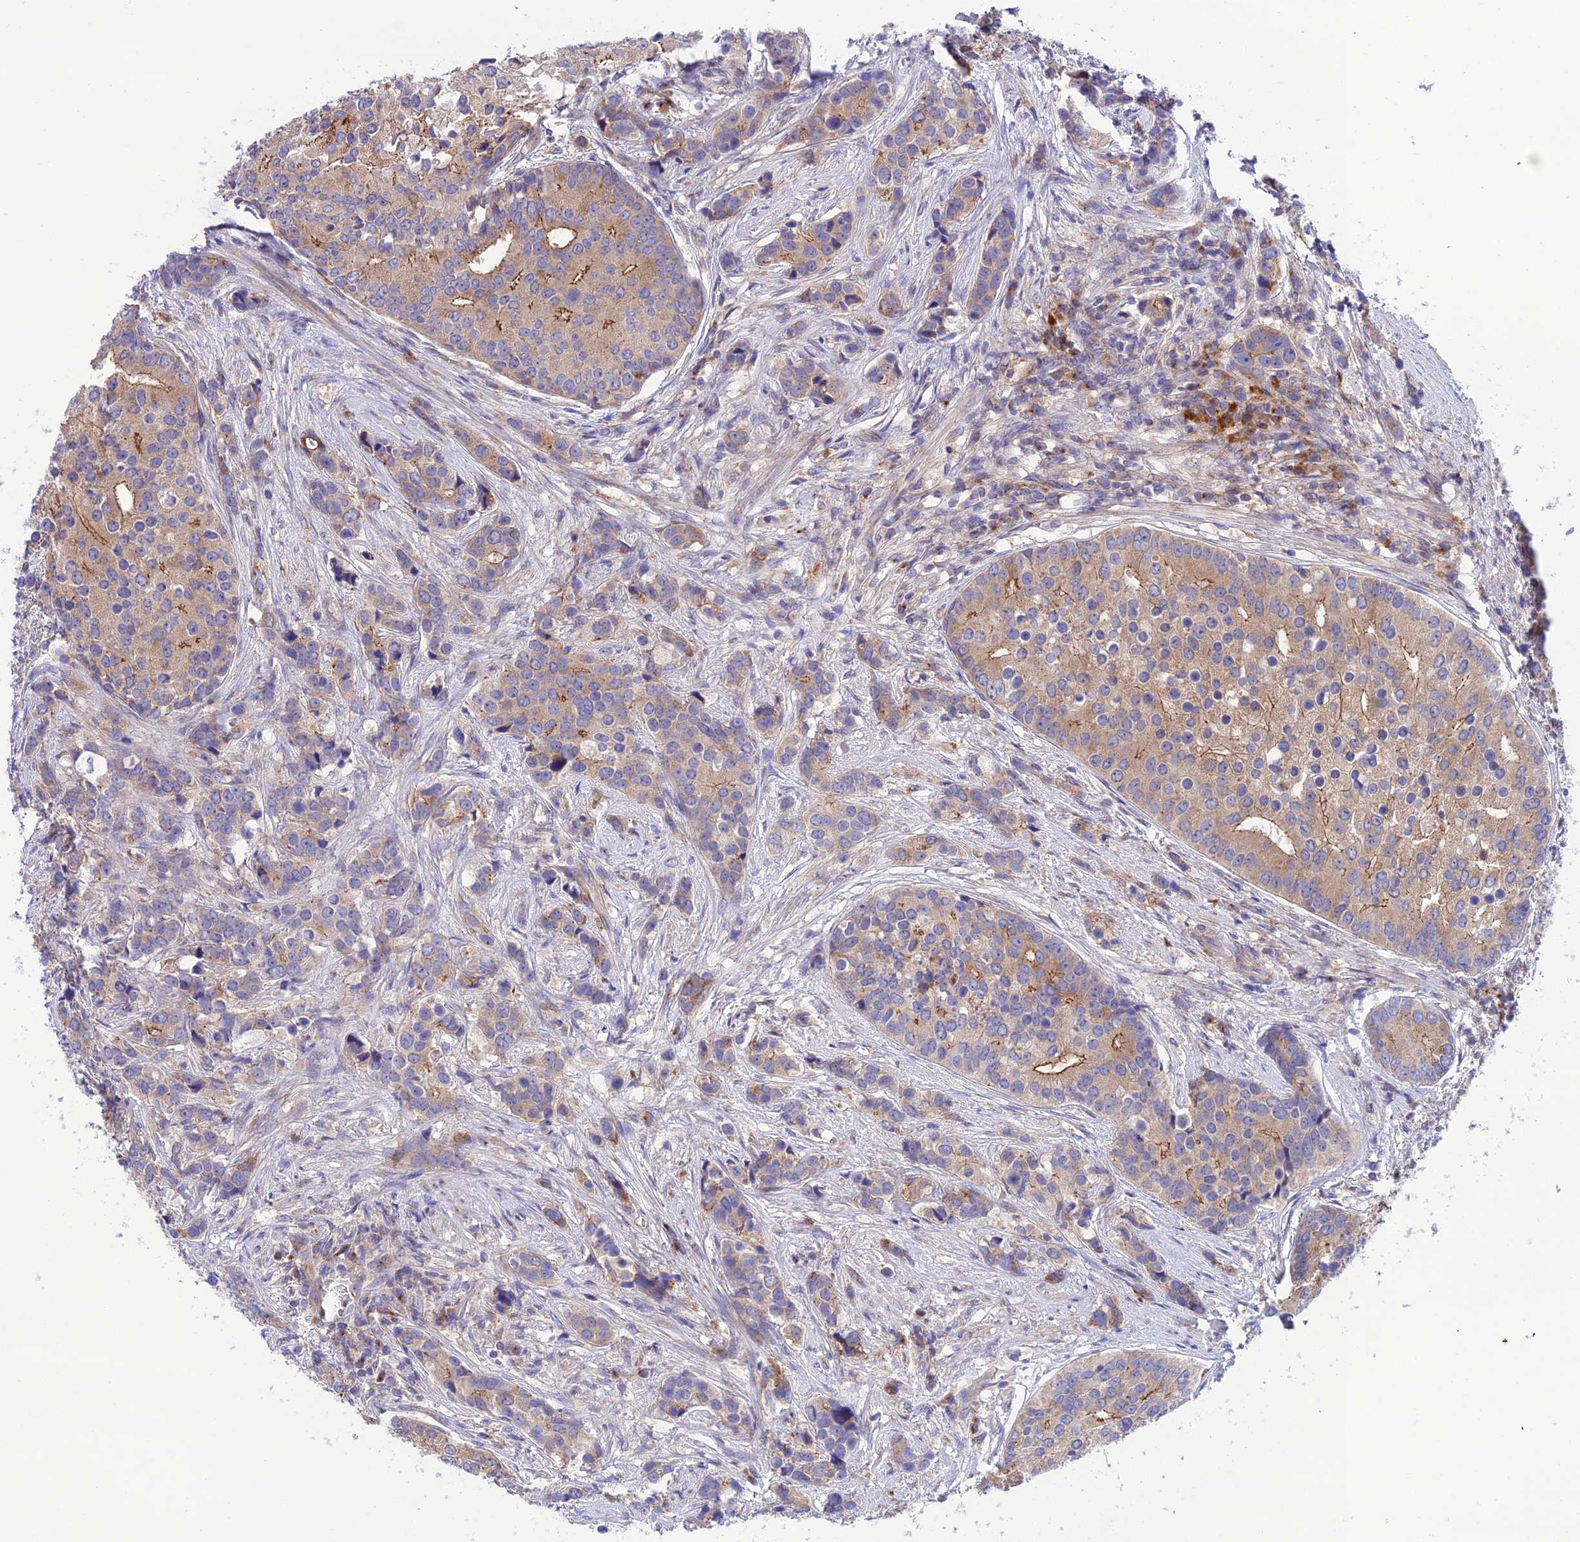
{"staining": {"intensity": "moderate", "quantity": "25%-75%", "location": "cytoplasmic/membranous"}, "tissue": "prostate cancer", "cell_type": "Tumor cells", "image_type": "cancer", "snomed": [{"axis": "morphology", "description": "Adenocarcinoma, High grade"}, {"axis": "topography", "description": "Prostate"}], "caption": "Protein expression analysis of prostate cancer demonstrates moderate cytoplasmic/membranous staining in approximately 25%-75% of tumor cells. (Stains: DAB in brown, nuclei in blue, Microscopy: brightfield microscopy at high magnification).", "gene": "LACTB2", "patient": {"sex": "male", "age": 62}}